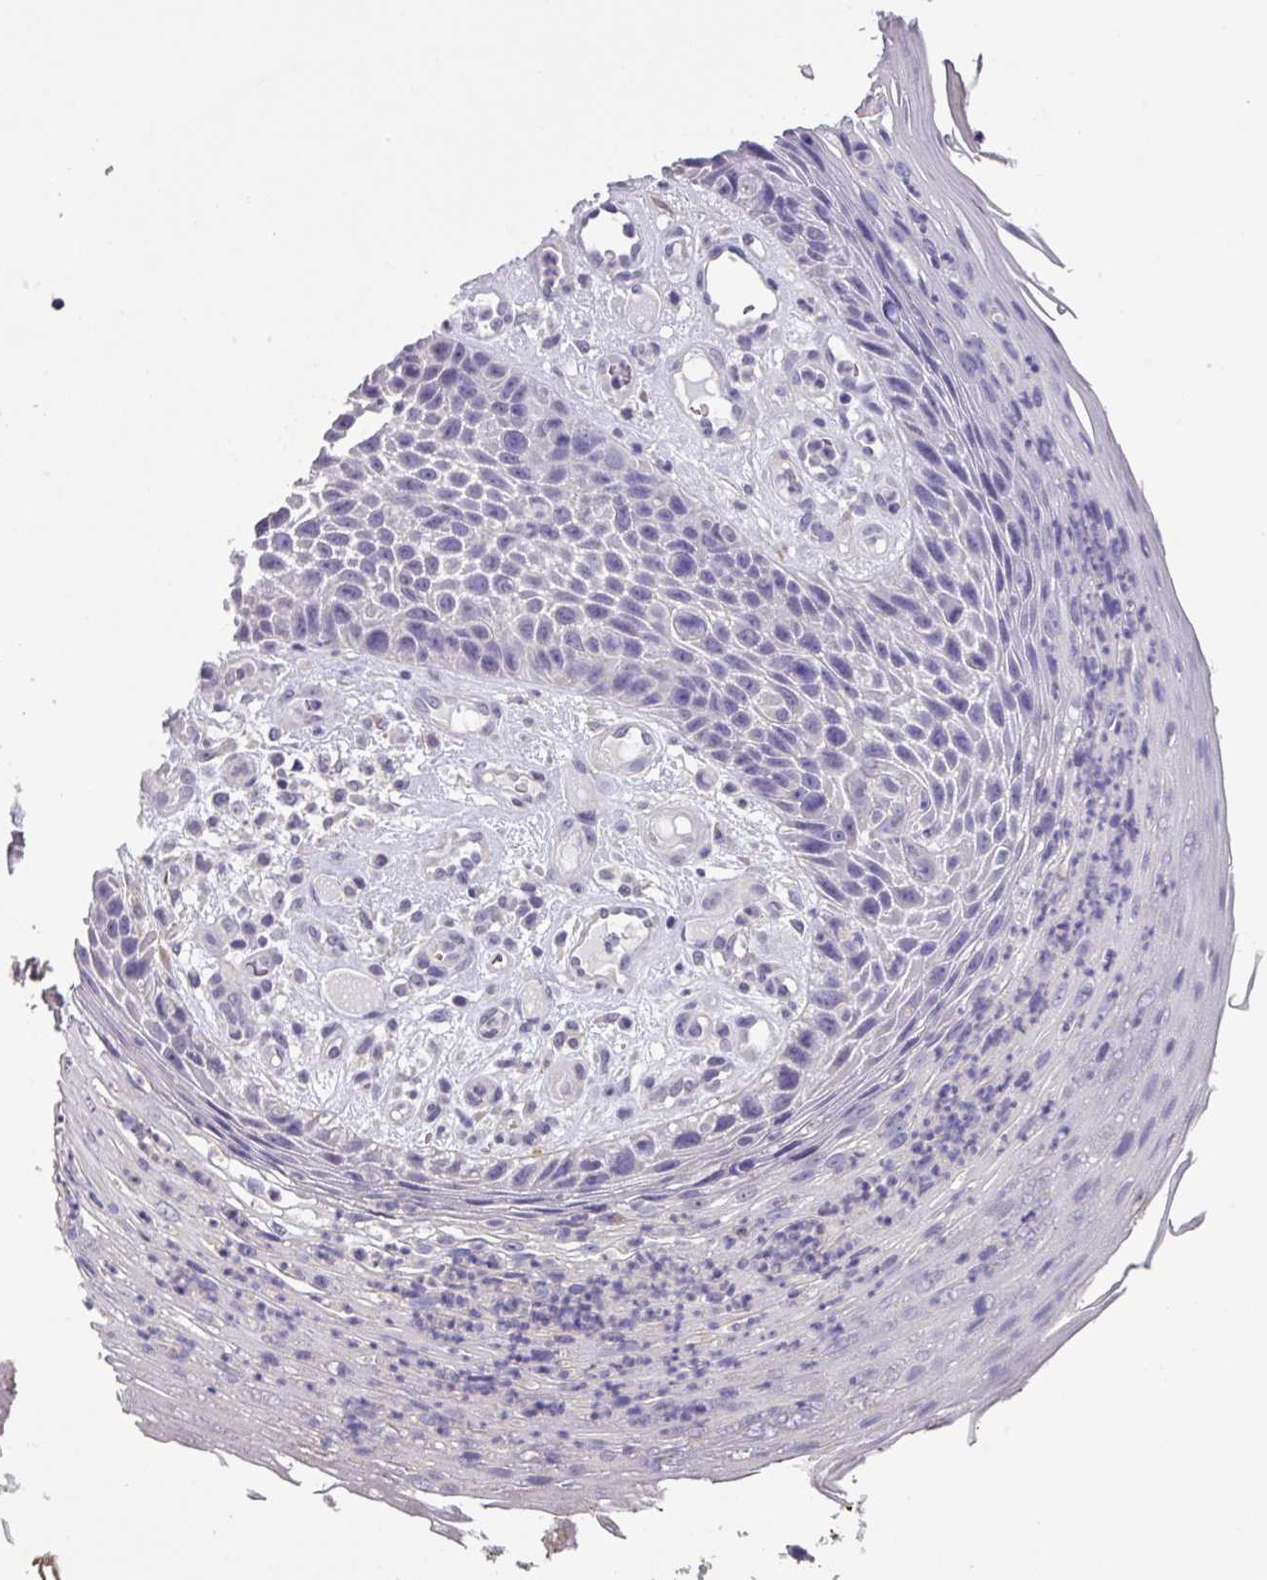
{"staining": {"intensity": "moderate", "quantity": "<25%", "location": "cytoplasmic/membranous"}, "tissue": "skin cancer", "cell_type": "Tumor cells", "image_type": "cancer", "snomed": [{"axis": "morphology", "description": "Squamous cell carcinoma, NOS"}, {"axis": "topography", "description": "Skin"}], "caption": "About <25% of tumor cells in skin cancer (squamous cell carcinoma) reveal moderate cytoplasmic/membranous protein expression as visualized by brown immunohistochemical staining.", "gene": "ISLR", "patient": {"sex": "female", "age": 88}}